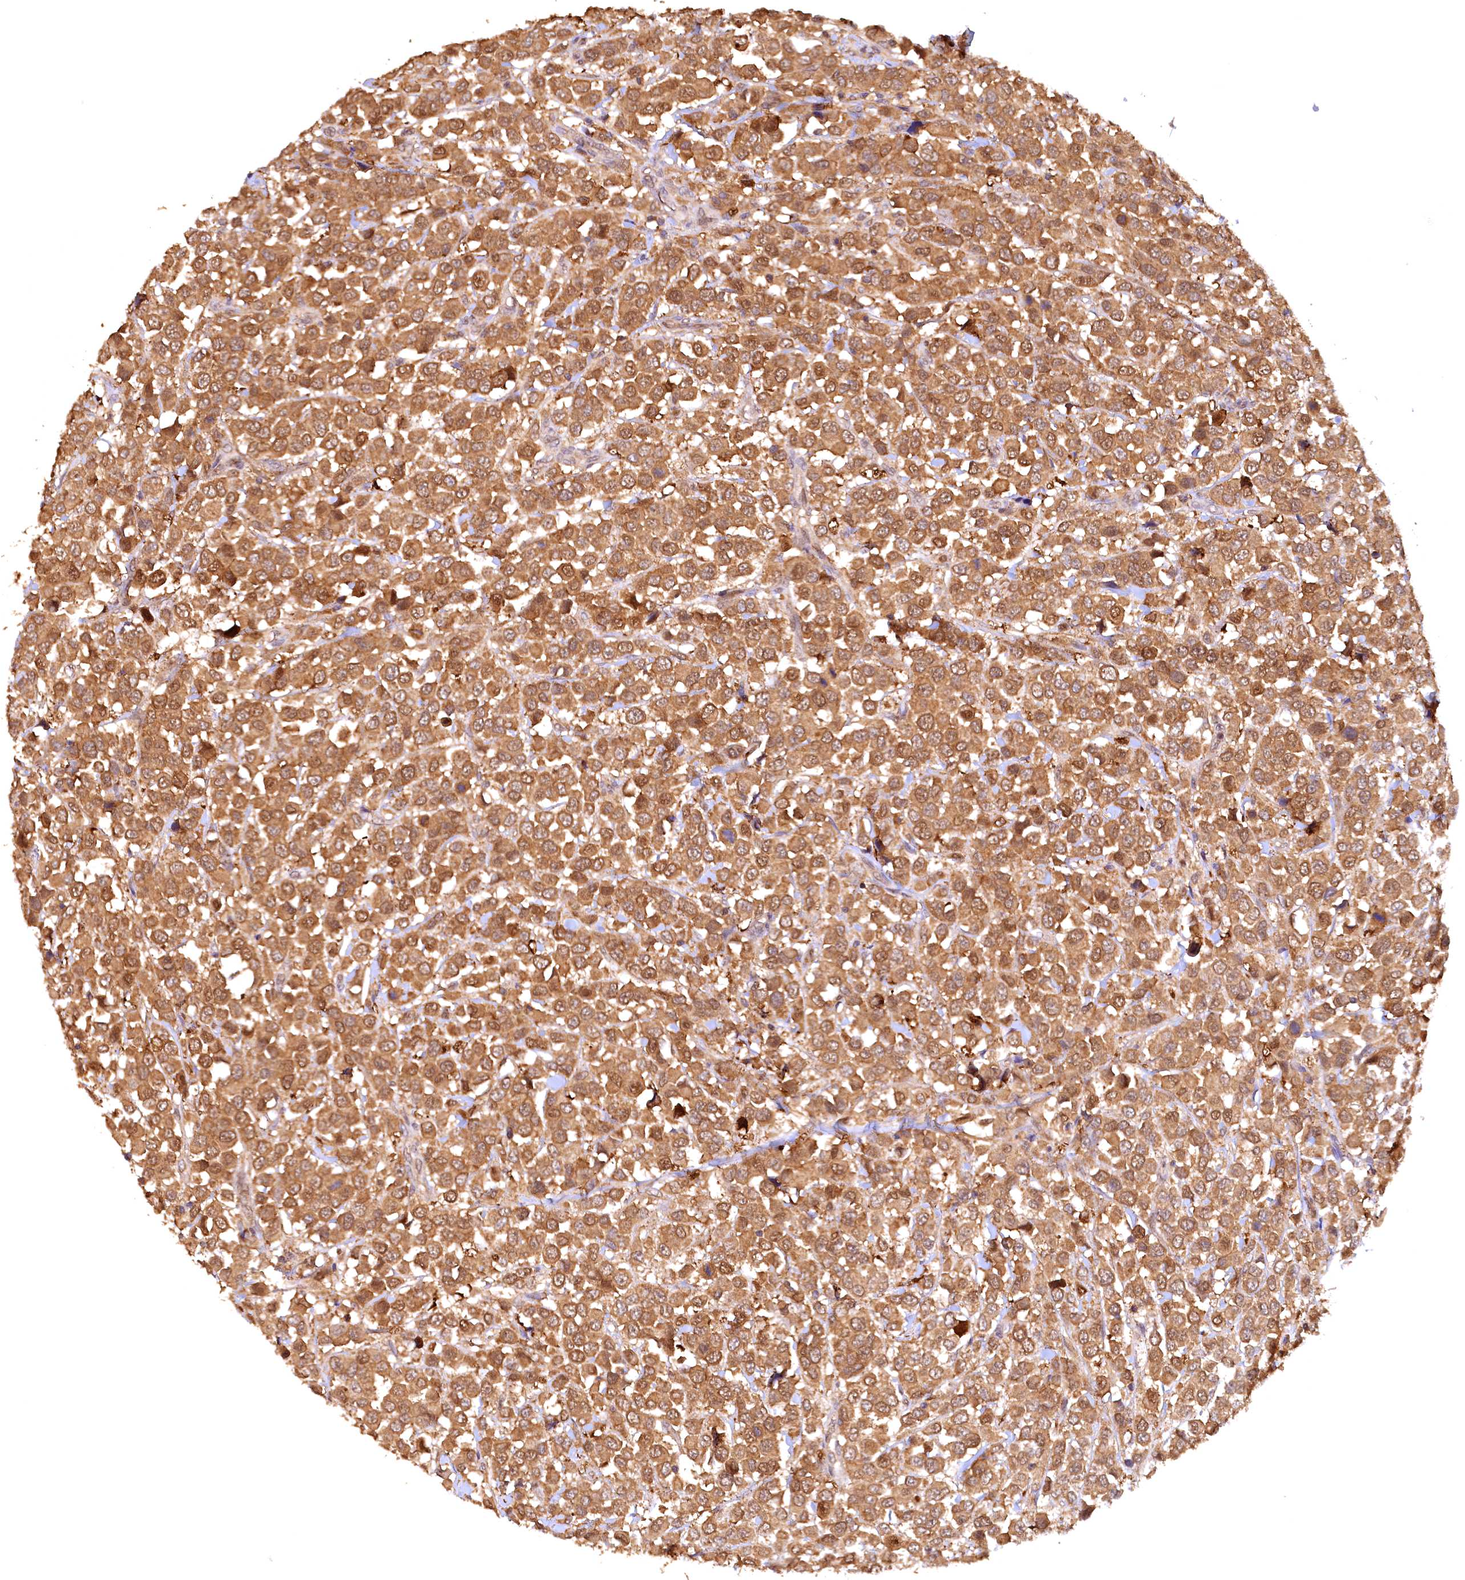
{"staining": {"intensity": "moderate", "quantity": ">75%", "location": "cytoplasmic/membranous,nuclear"}, "tissue": "breast cancer", "cell_type": "Tumor cells", "image_type": "cancer", "snomed": [{"axis": "morphology", "description": "Duct carcinoma"}, {"axis": "topography", "description": "Breast"}], "caption": "Immunohistochemistry micrograph of neoplastic tissue: human breast cancer stained using immunohistochemistry demonstrates medium levels of moderate protein expression localized specifically in the cytoplasmic/membranous and nuclear of tumor cells, appearing as a cytoplasmic/membranous and nuclear brown color.", "gene": "UBL7", "patient": {"sex": "female", "age": 61}}